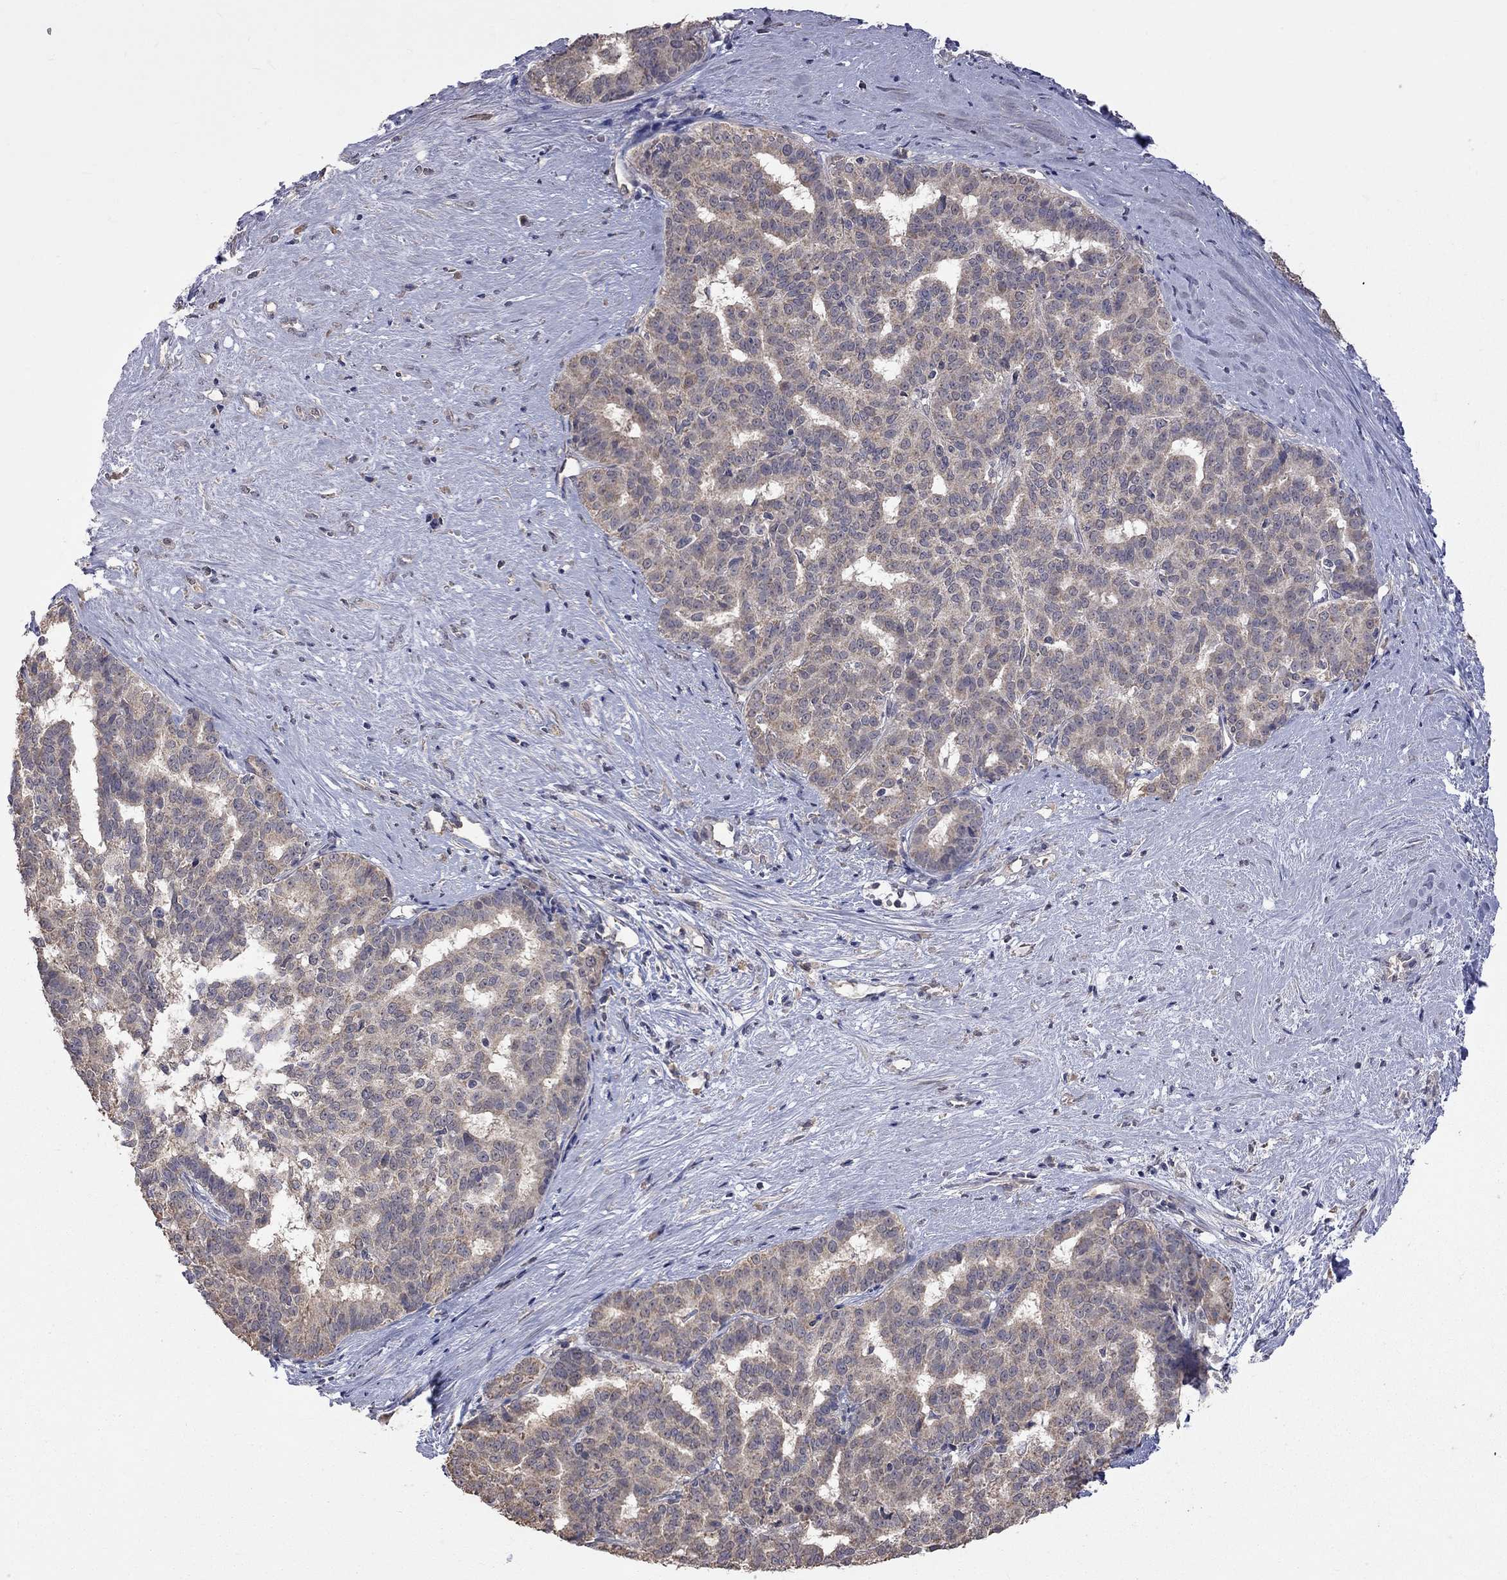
{"staining": {"intensity": "weak", "quantity": ">75%", "location": "cytoplasmic/membranous"}, "tissue": "liver cancer", "cell_type": "Tumor cells", "image_type": "cancer", "snomed": [{"axis": "morphology", "description": "Cholangiocarcinoma"}, {"axis": "topography", "description": "Liver"}], "caption": "Immunohistochemistry (DAB (3,3'-diaminobenzidine)) staining of liver cancer (cholangiocarcinoma) reveals weak cytoplasmic/membranous protein positivity in approximately >75% of tumor cells. The protein of interest is stained brown, and the nuclei are stained in blue (DAB (3,3'-diaminobenzidine) IHC with brightfield microscopy, high magnification).", "gene": "HTR6", "patient": {"sex": "female", "age": 47}}